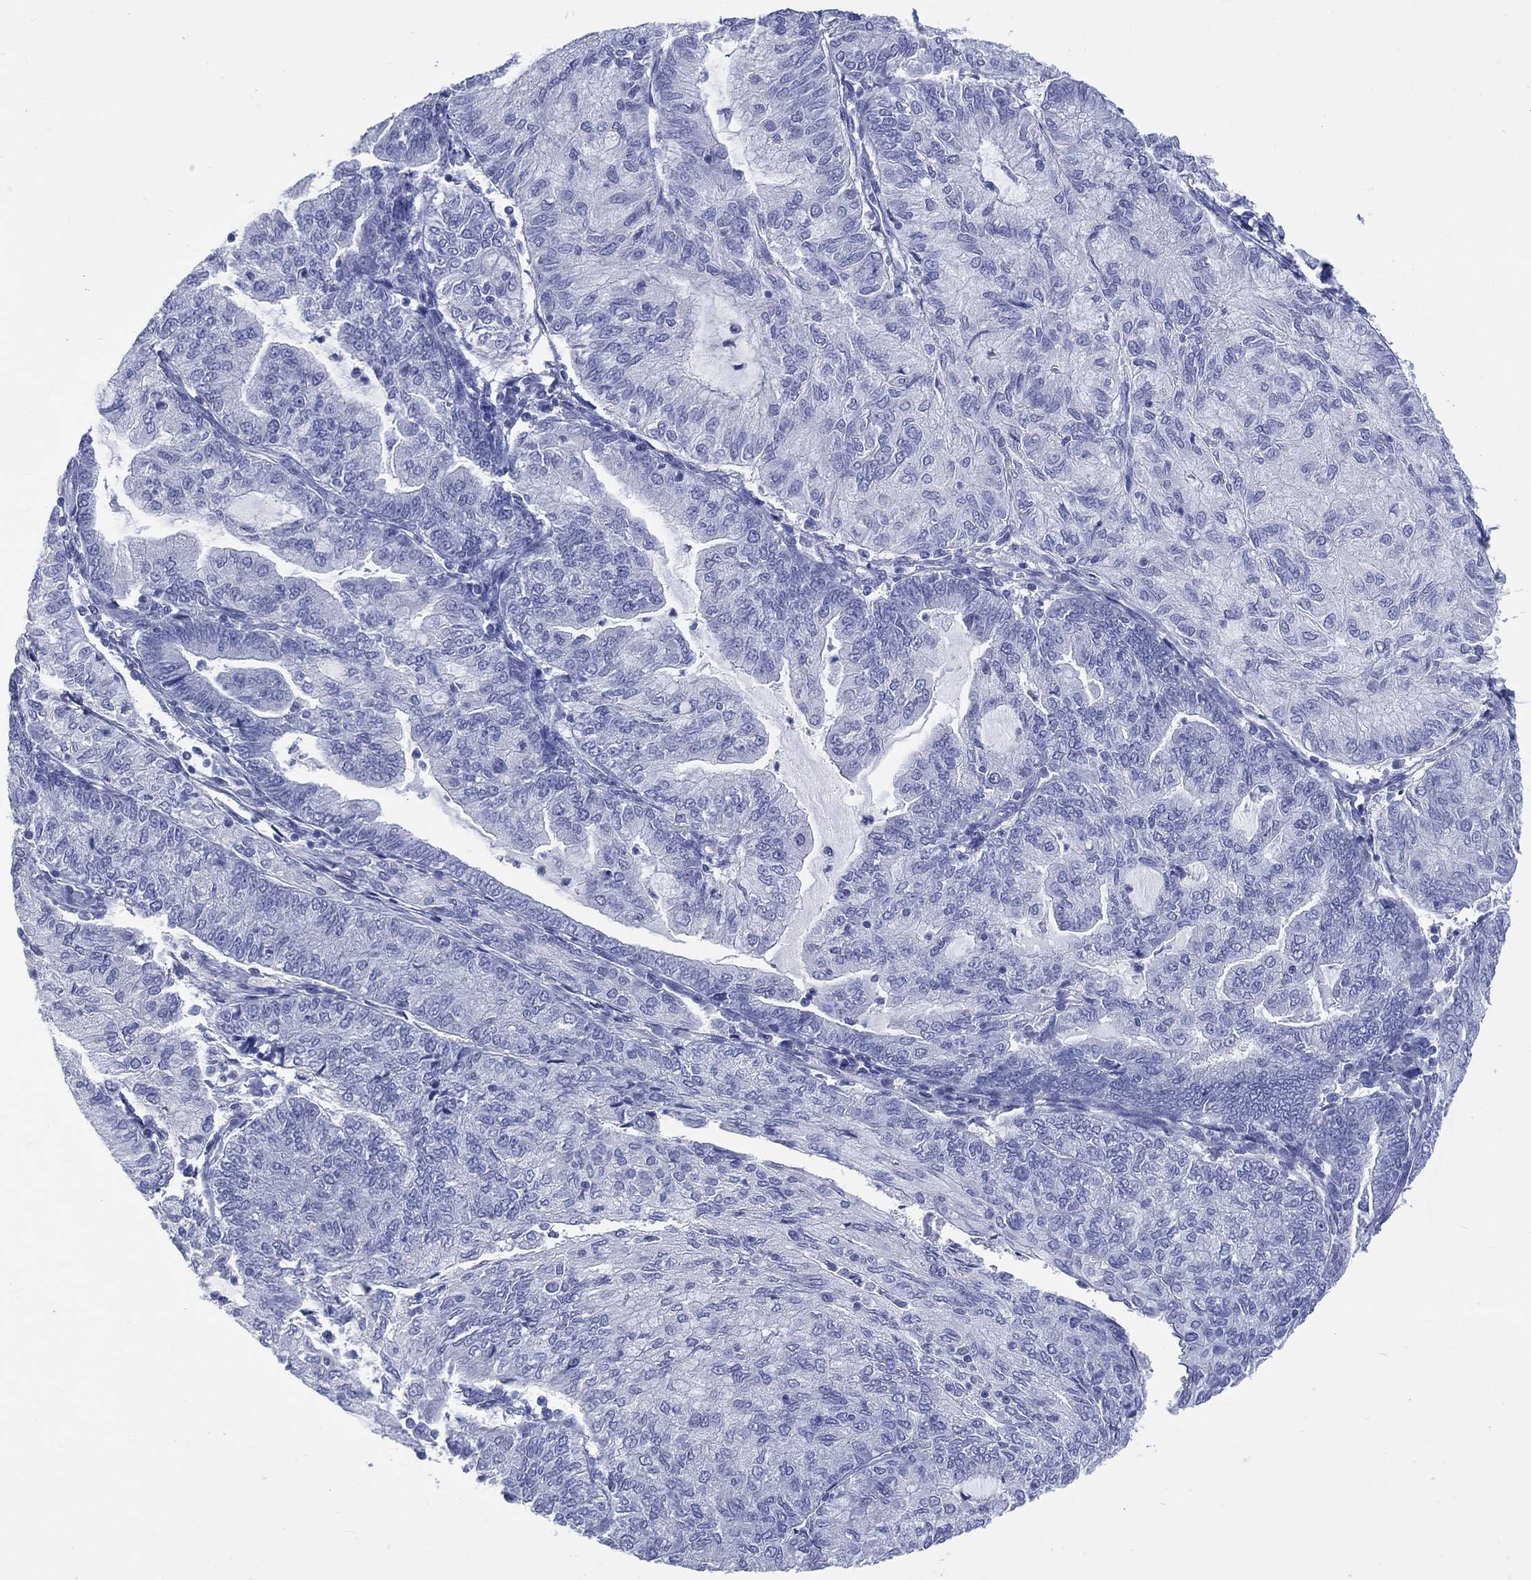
{"staining": {"intensity": "negative", "quantity": "none", "location": "none"}, "tissue": "endometrial cancer", "cell_type": "Tumor cells", "image_type": "cancer", "snomed": [{"axis": "morphology", "description": "Adenocarcinoma, NOS"}, {"axis": "topography", "description": "Endometrium"}], "caption": "There is no significant expression in tumor cells of adenocarcinoma (endometrial).", "gene": "LRRD1", "patient": {"sex": "female", "age": 82}}